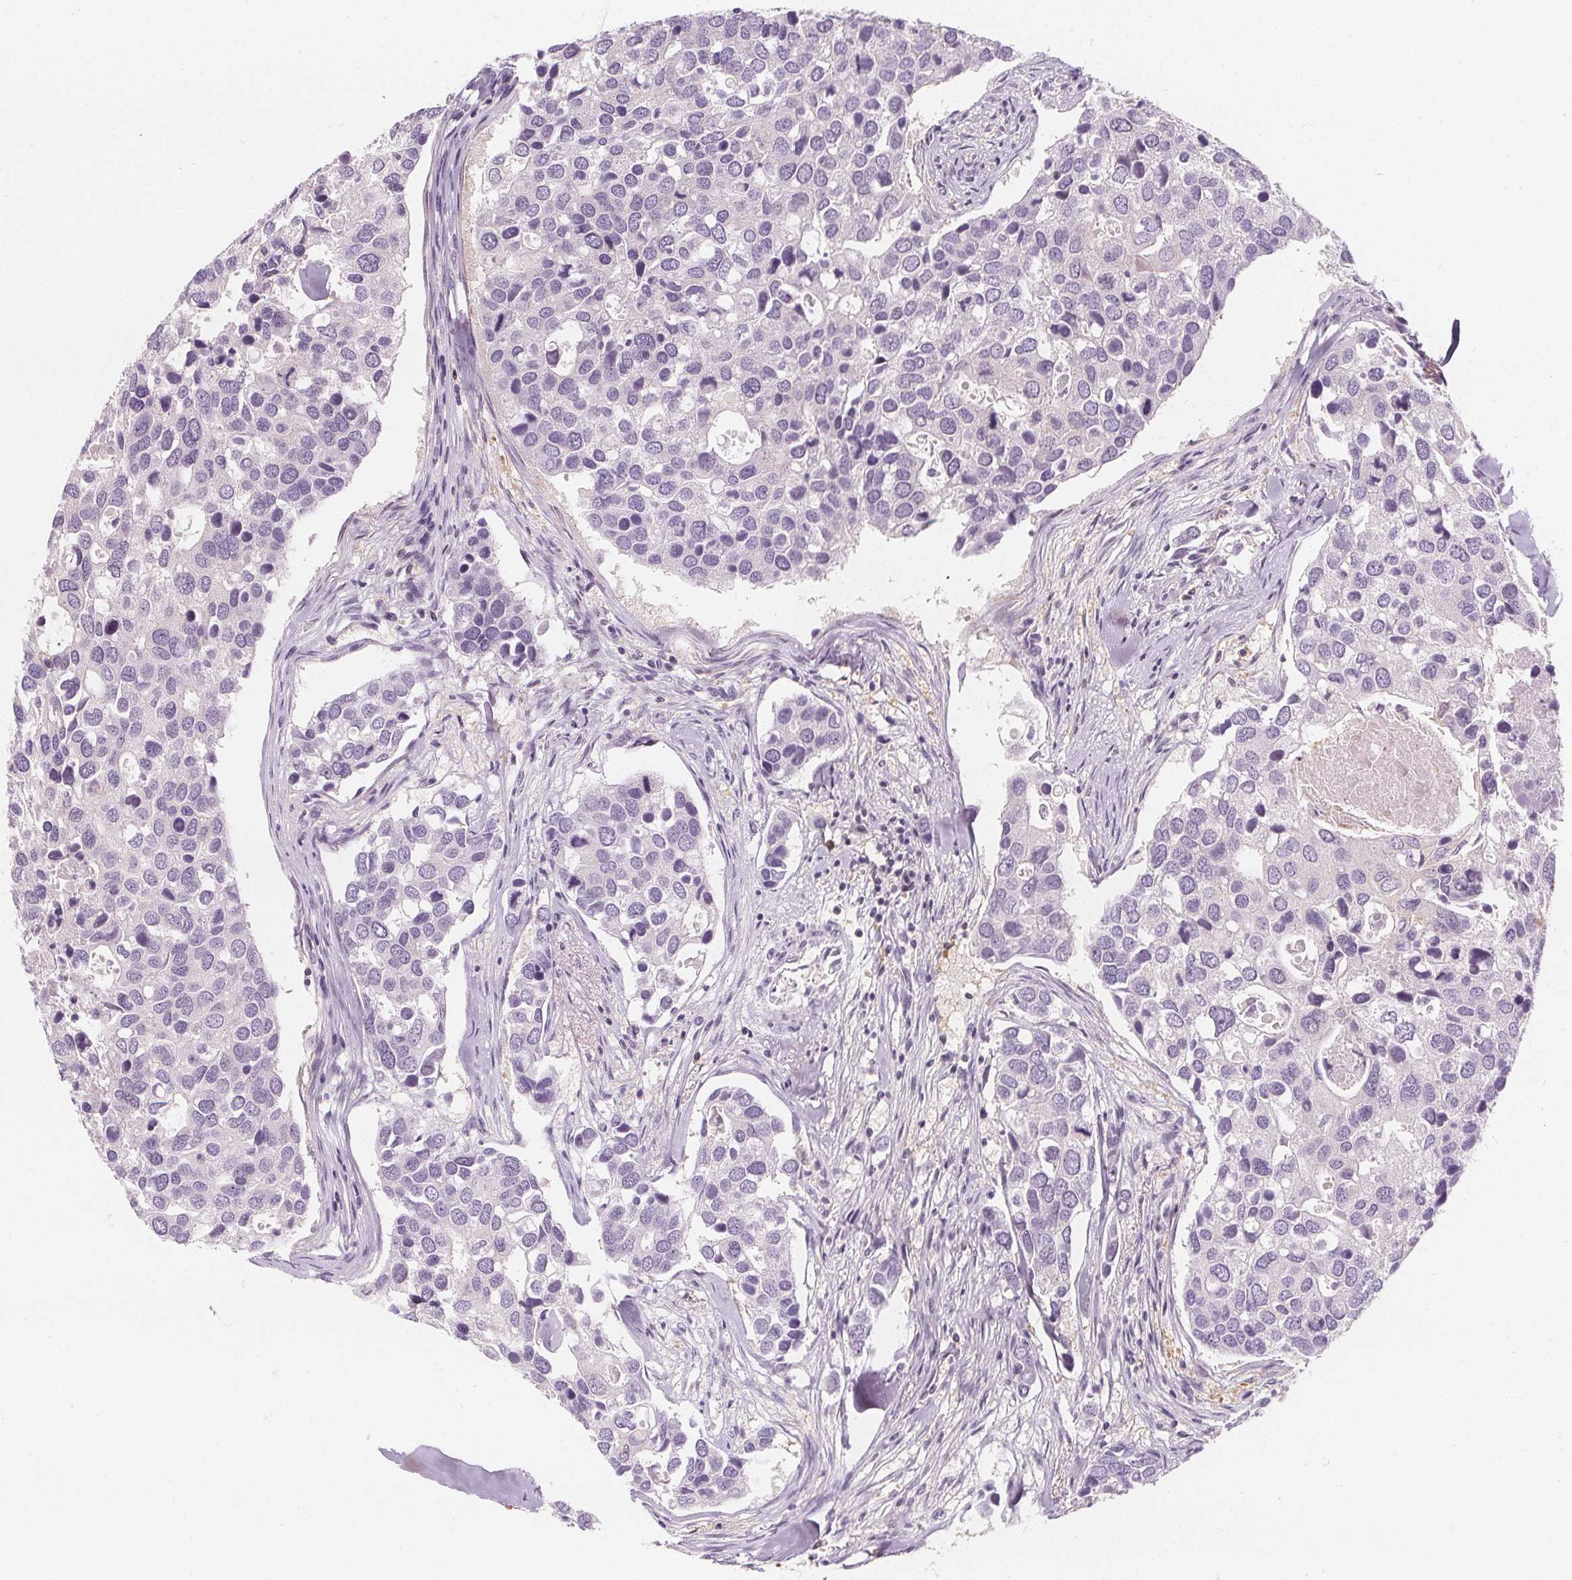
{"staining": {"intensity": "negative", "quantity": "none", "location": "none"}, "tissue": "breast cancer", "cell_type": "Tumor cells", "image_type": "cancer", "snomed": [{"axis": "morphology", "description": "Duct carcinoma"}, {"axis": "topography", "description": "Breast"}], "caption": "Tumor cells are negative for protein expression in human breast cancer.", "gene": "UGP2", "patient": {"sex": "female", "age": 83}}